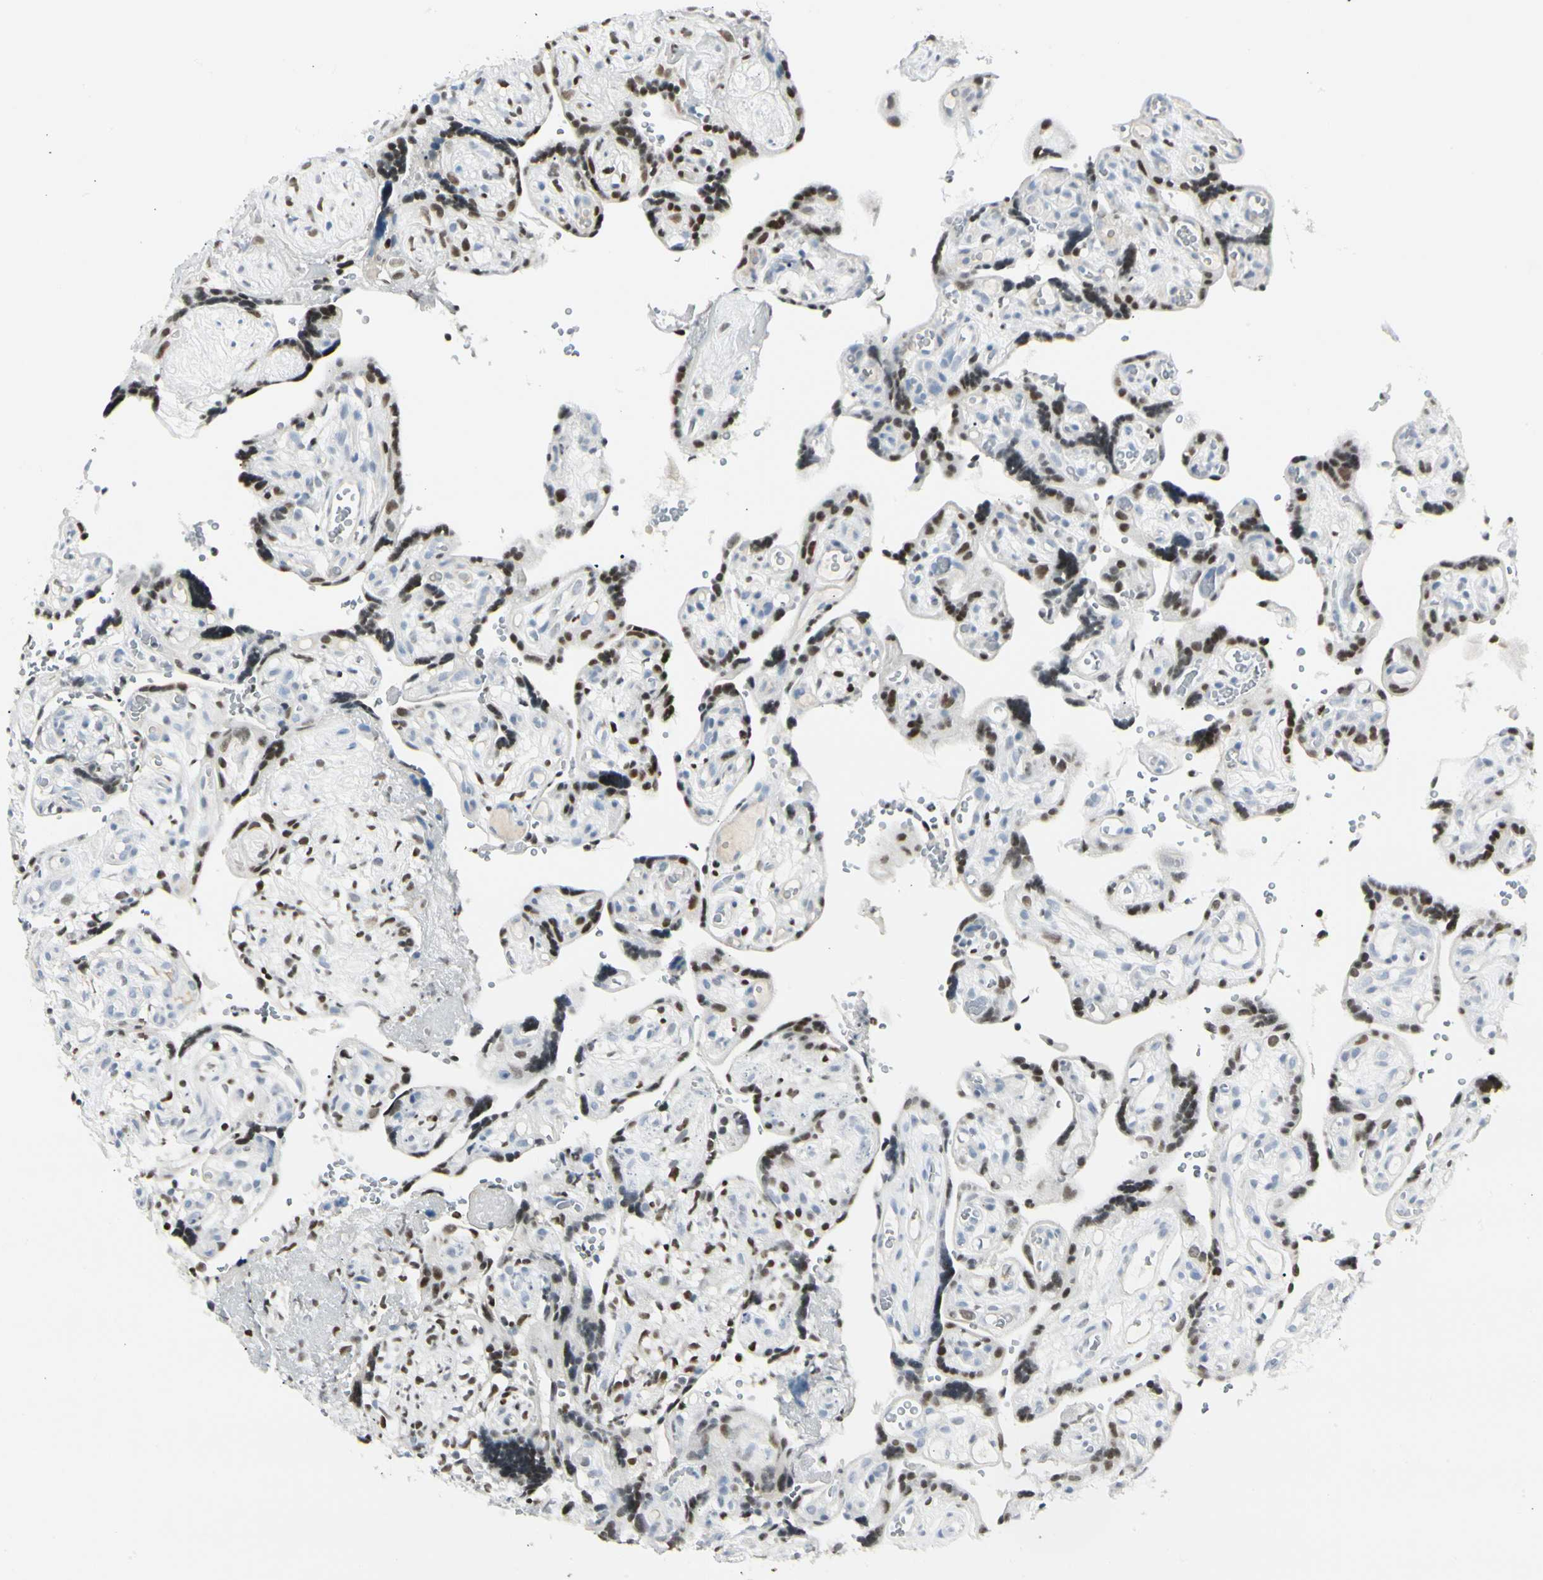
{"staining": {"intensity": "moderate", "quantity": "25%-75%", "location": "nuclear"}, "tissue": "placenta", "cell_type": "Trophoblastic cells", "image_type": "normal", "snomed": [{"axis": "morphology", "description": "Normal tissue, NOS"}, {"axis": "topography", "description": "Placenta"}], "caption": "Immunohistochemistry staining of unremarkable placenta, which exhibits medium levels of moderate nuclear positivity in approximately 25%-75% of trophoblastic cells indicating moderate nuclear protein positivity. The staining was performed using DAB (brown) for protein detection and nuclei were counterstained in hematoxylin (blue).", "gene": "ZBTB7B", "patient": {"sex": "female", "age": 30}}